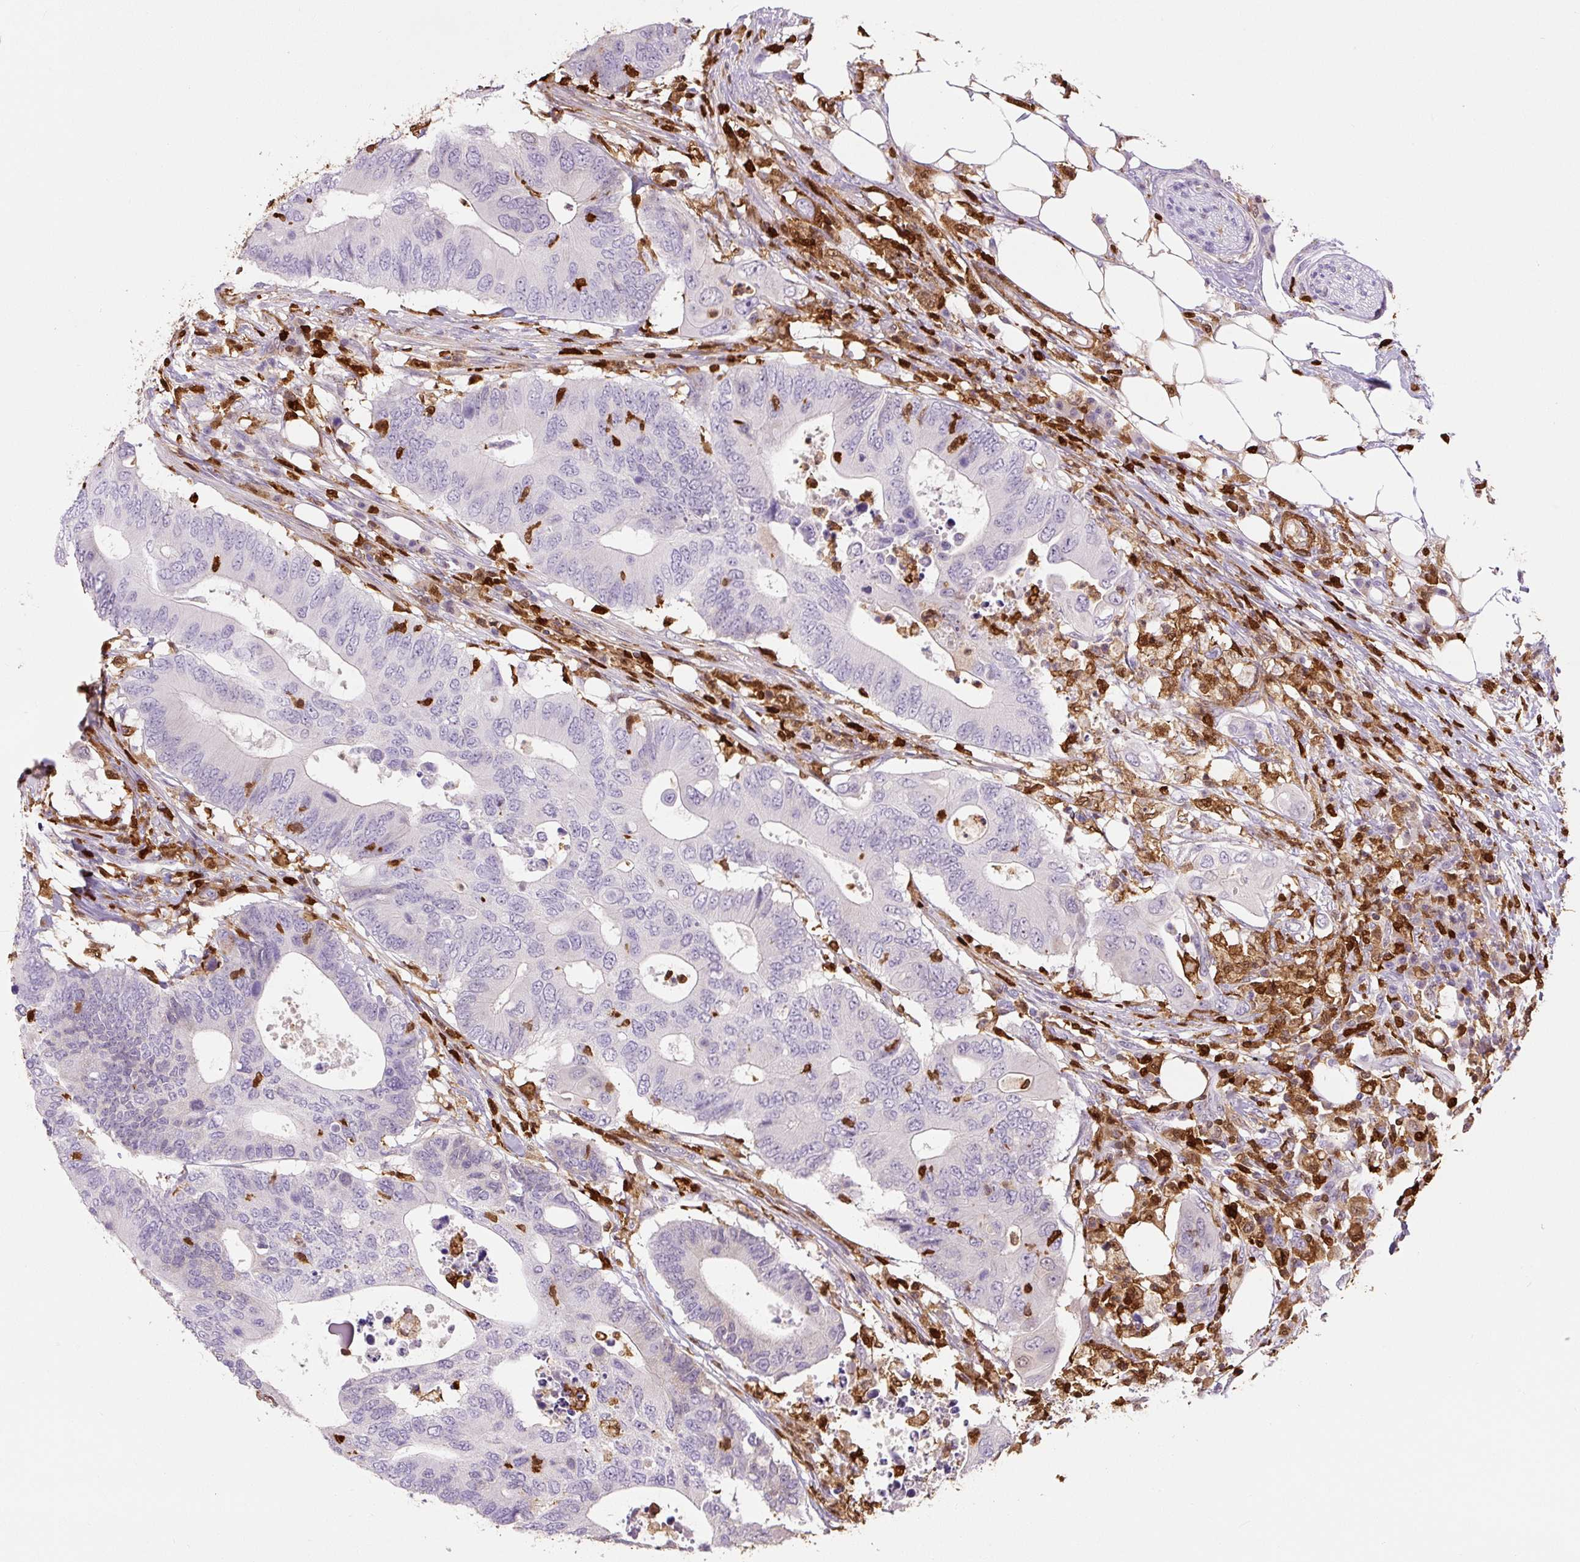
{"staining": {"intensity": "moderate", "quantity": "<25%", "location": "cytoplasmic/membranous,nuclear"}, "tissue": "colorectal cancer", "cell_type": "Tumor cells", "image_type": "cancer", "snomed": [{"axis": "morphology", "description": "Adenocarcinoma, NOS"}, {"axis": "topography", "description": "Colon"}], "caption": "This image displays colorectal cancer (adenocarcinoma) stained with immunohistochemistry to label a protein in brown. The cytoplasmic/membranous and nuclear of tumor cells show moderate positivity for the protein. Nuclei are counter-stained blue.", "gene": "S100A4", "patient": {"sex": "male", "age": 71}}